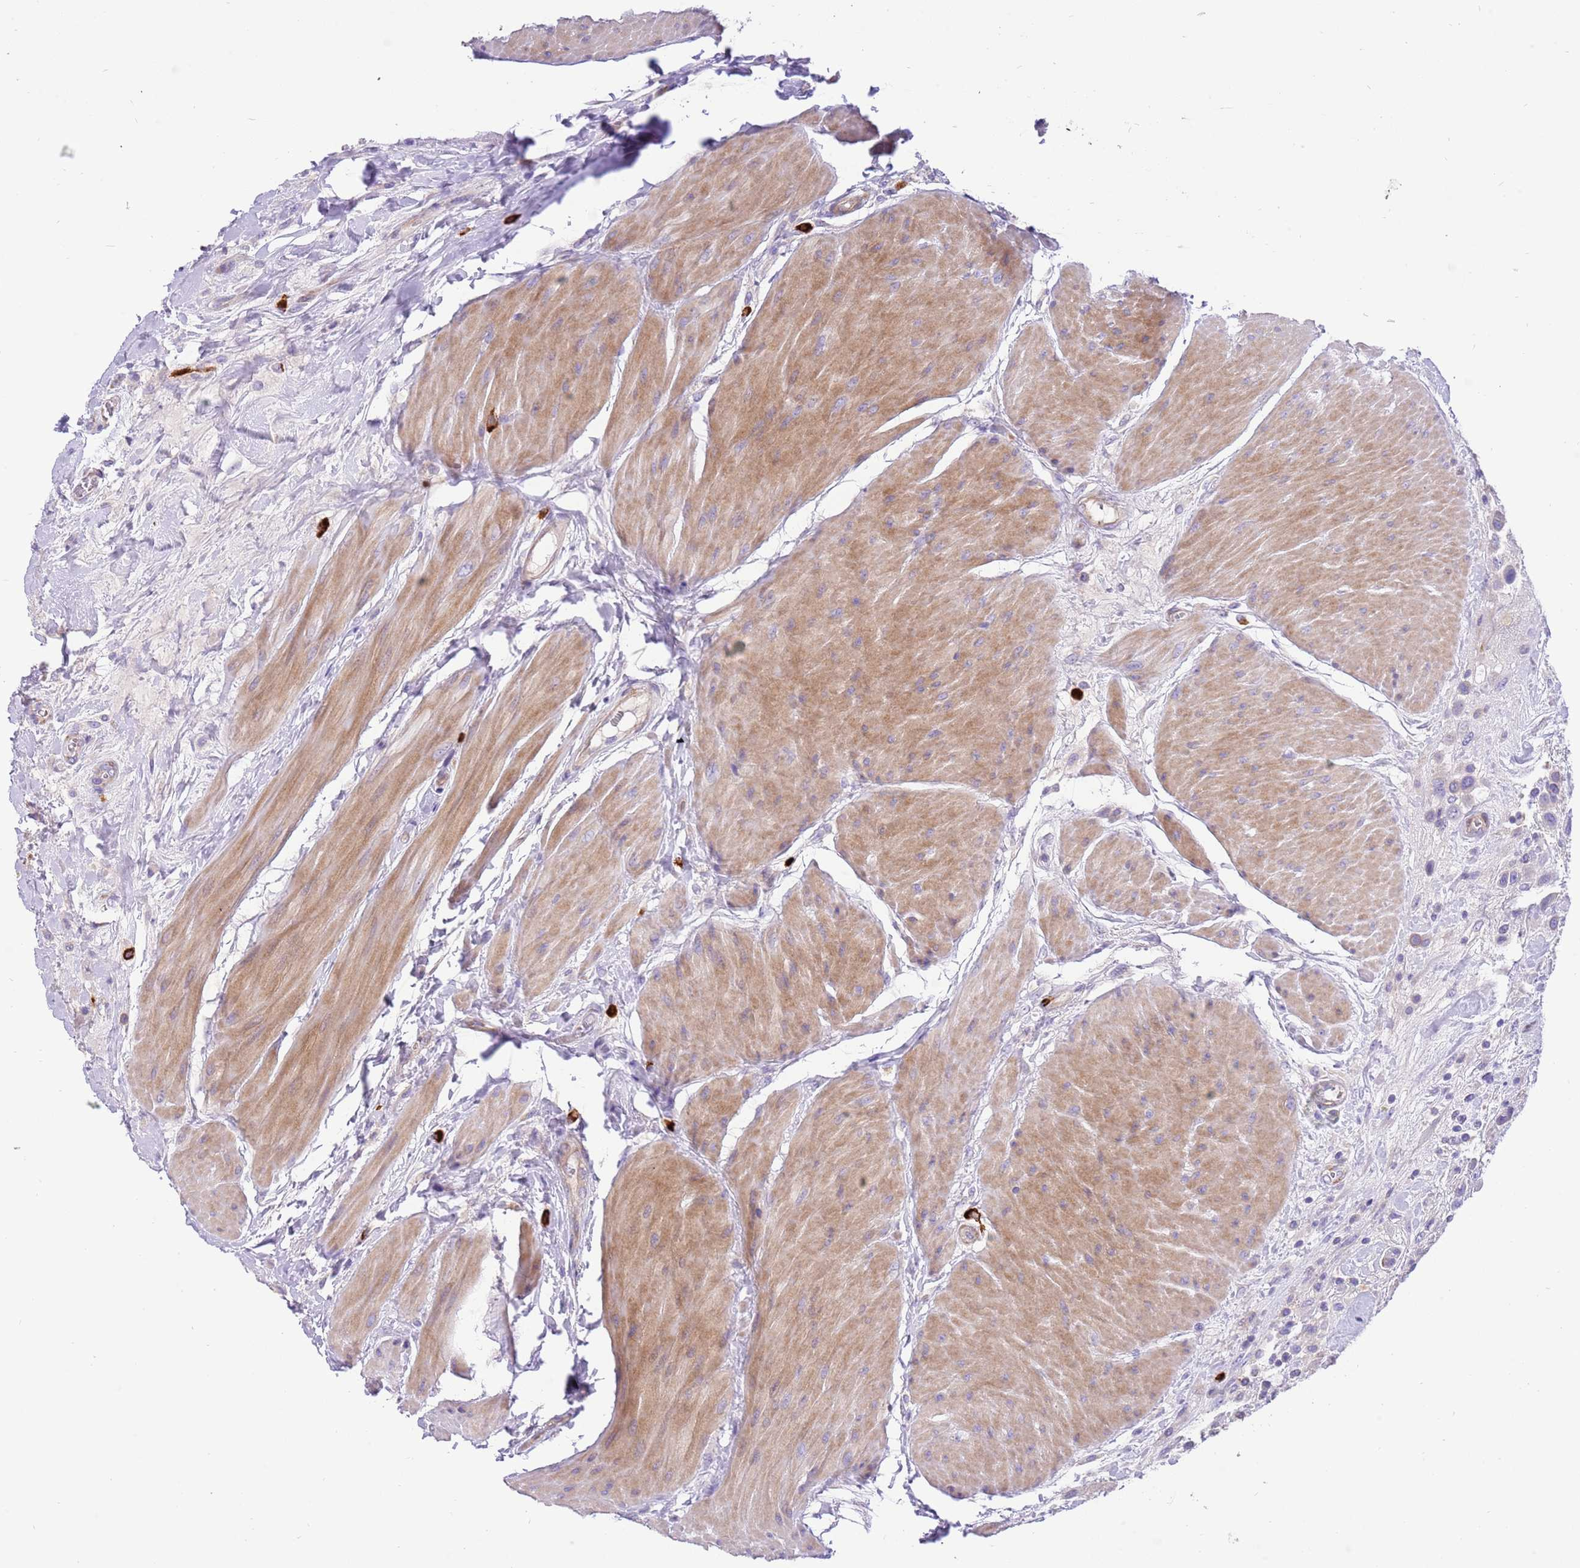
{"staining": {"intensity": "negative", "quantity": "none", "location": "none"}, "tissue": "urothelial cancer", "cell_type": "Tumor cells", "image_type": "cancer", "snomed": [{"axis": "morphology", "description": "Urothelial carcinoma, High grade"}, {"axis": "topography", "description": "Urinary bladder"}], "caption": "Urothelial cancer was stained to show a protein in brown. There is no significant expression in tumor cells. The staining is performed using DAB brown chromogen with nuclei counter-stained in using hematoxylin.", "gene": "SERINC3", "patient": {"sex": "male", "age": 50}}